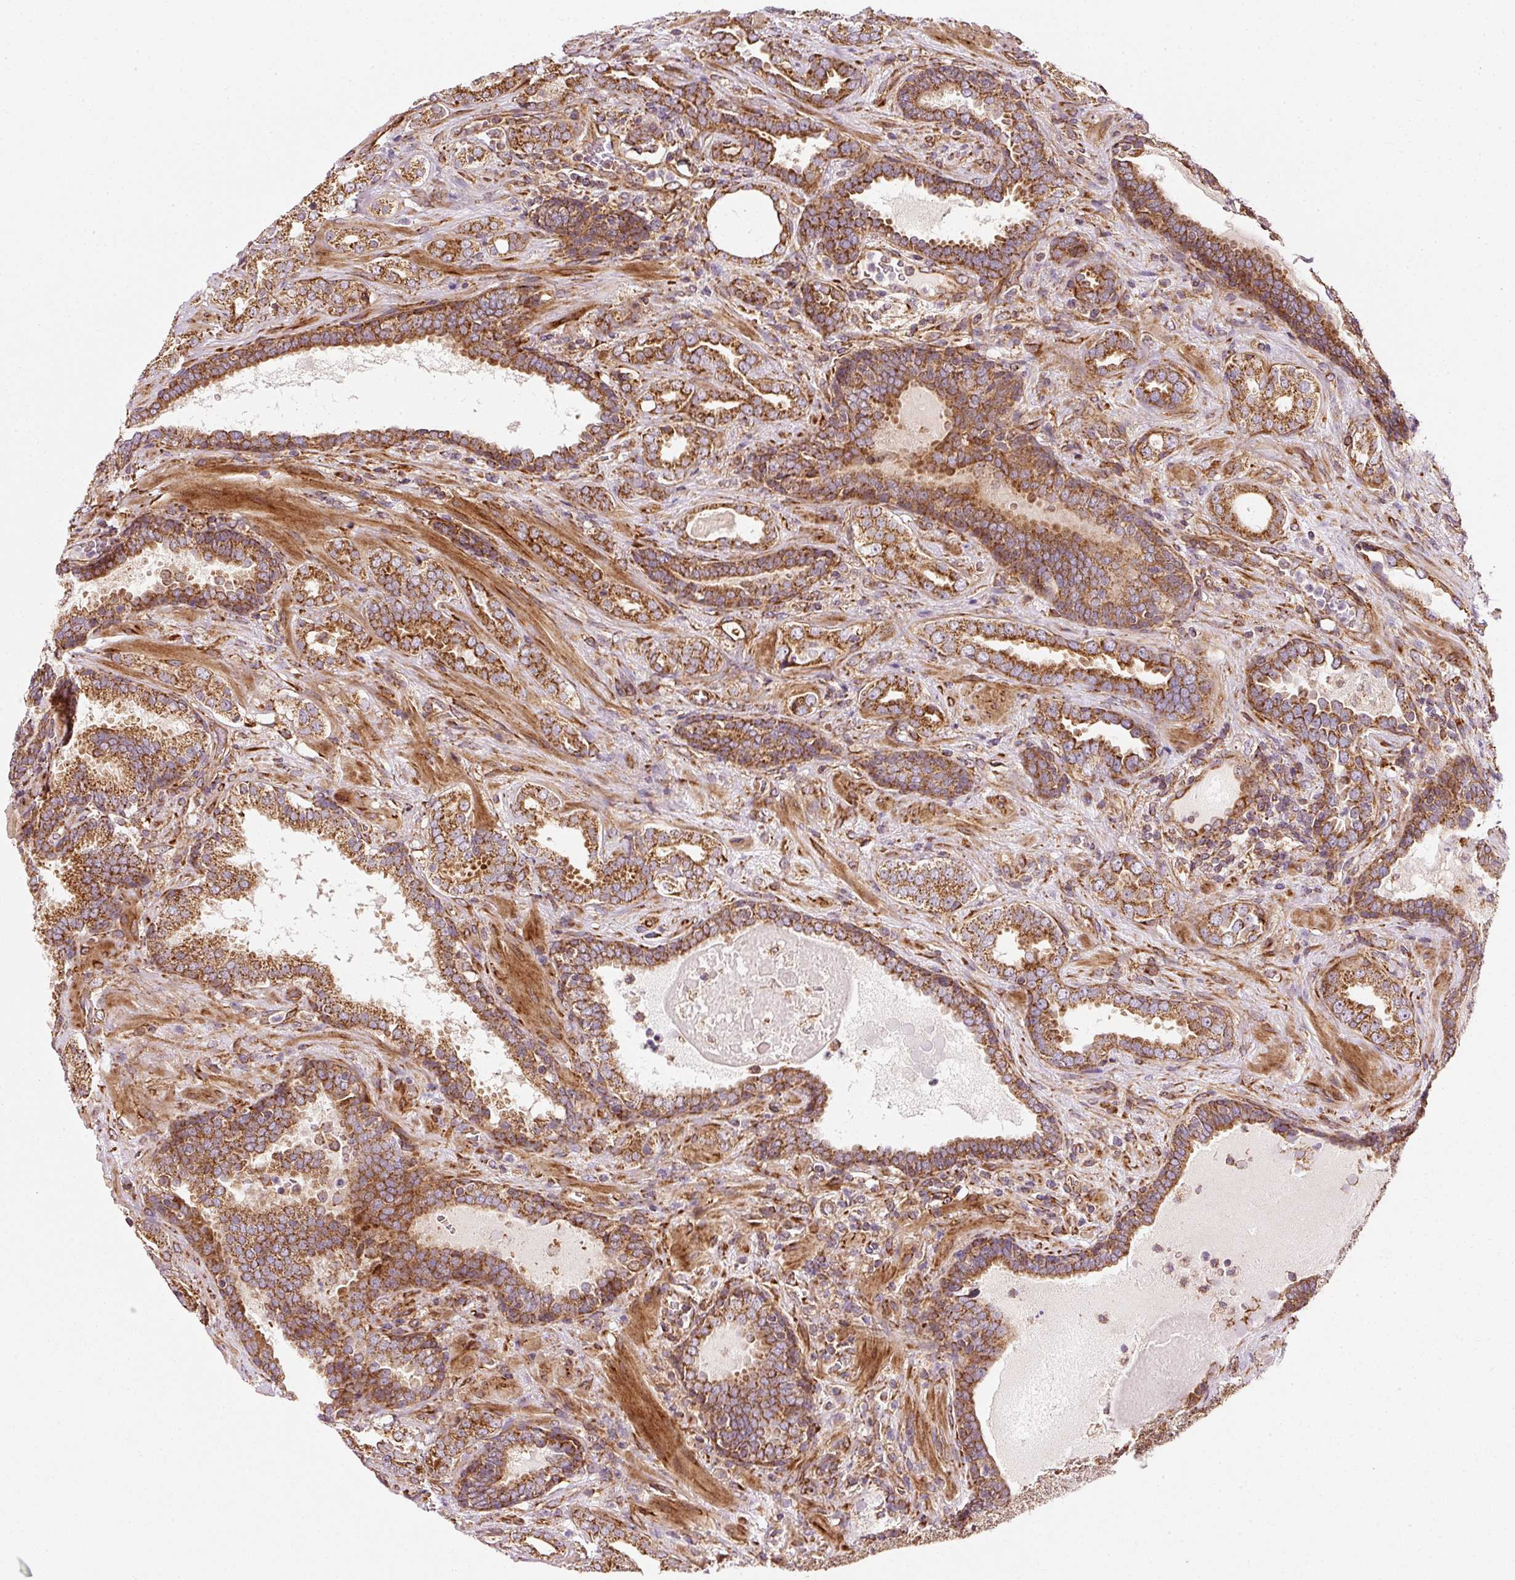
{"staining": {"intensity": "strong", "quantity": ">75%", "location": "cytoplasmic/membranous"}, "tissue": "prostate cancer", "cell_type": "Tumor cells", "image_type": "cancer", "snomed": [{"axis": "morphology", "description": "Adenocarcinoma, High grade"}, {"axis": "topography", "description": "Prostate"}], "caption": "Immunohistochemistry histopathology image of human prostate cancer stained for a protein (brown), which shows high levels of strong cytoplasmic/membranous staining in about >75% of tumor cells.", "gene": "ISCU", "patient": {"sex": "male", "age": 65}}